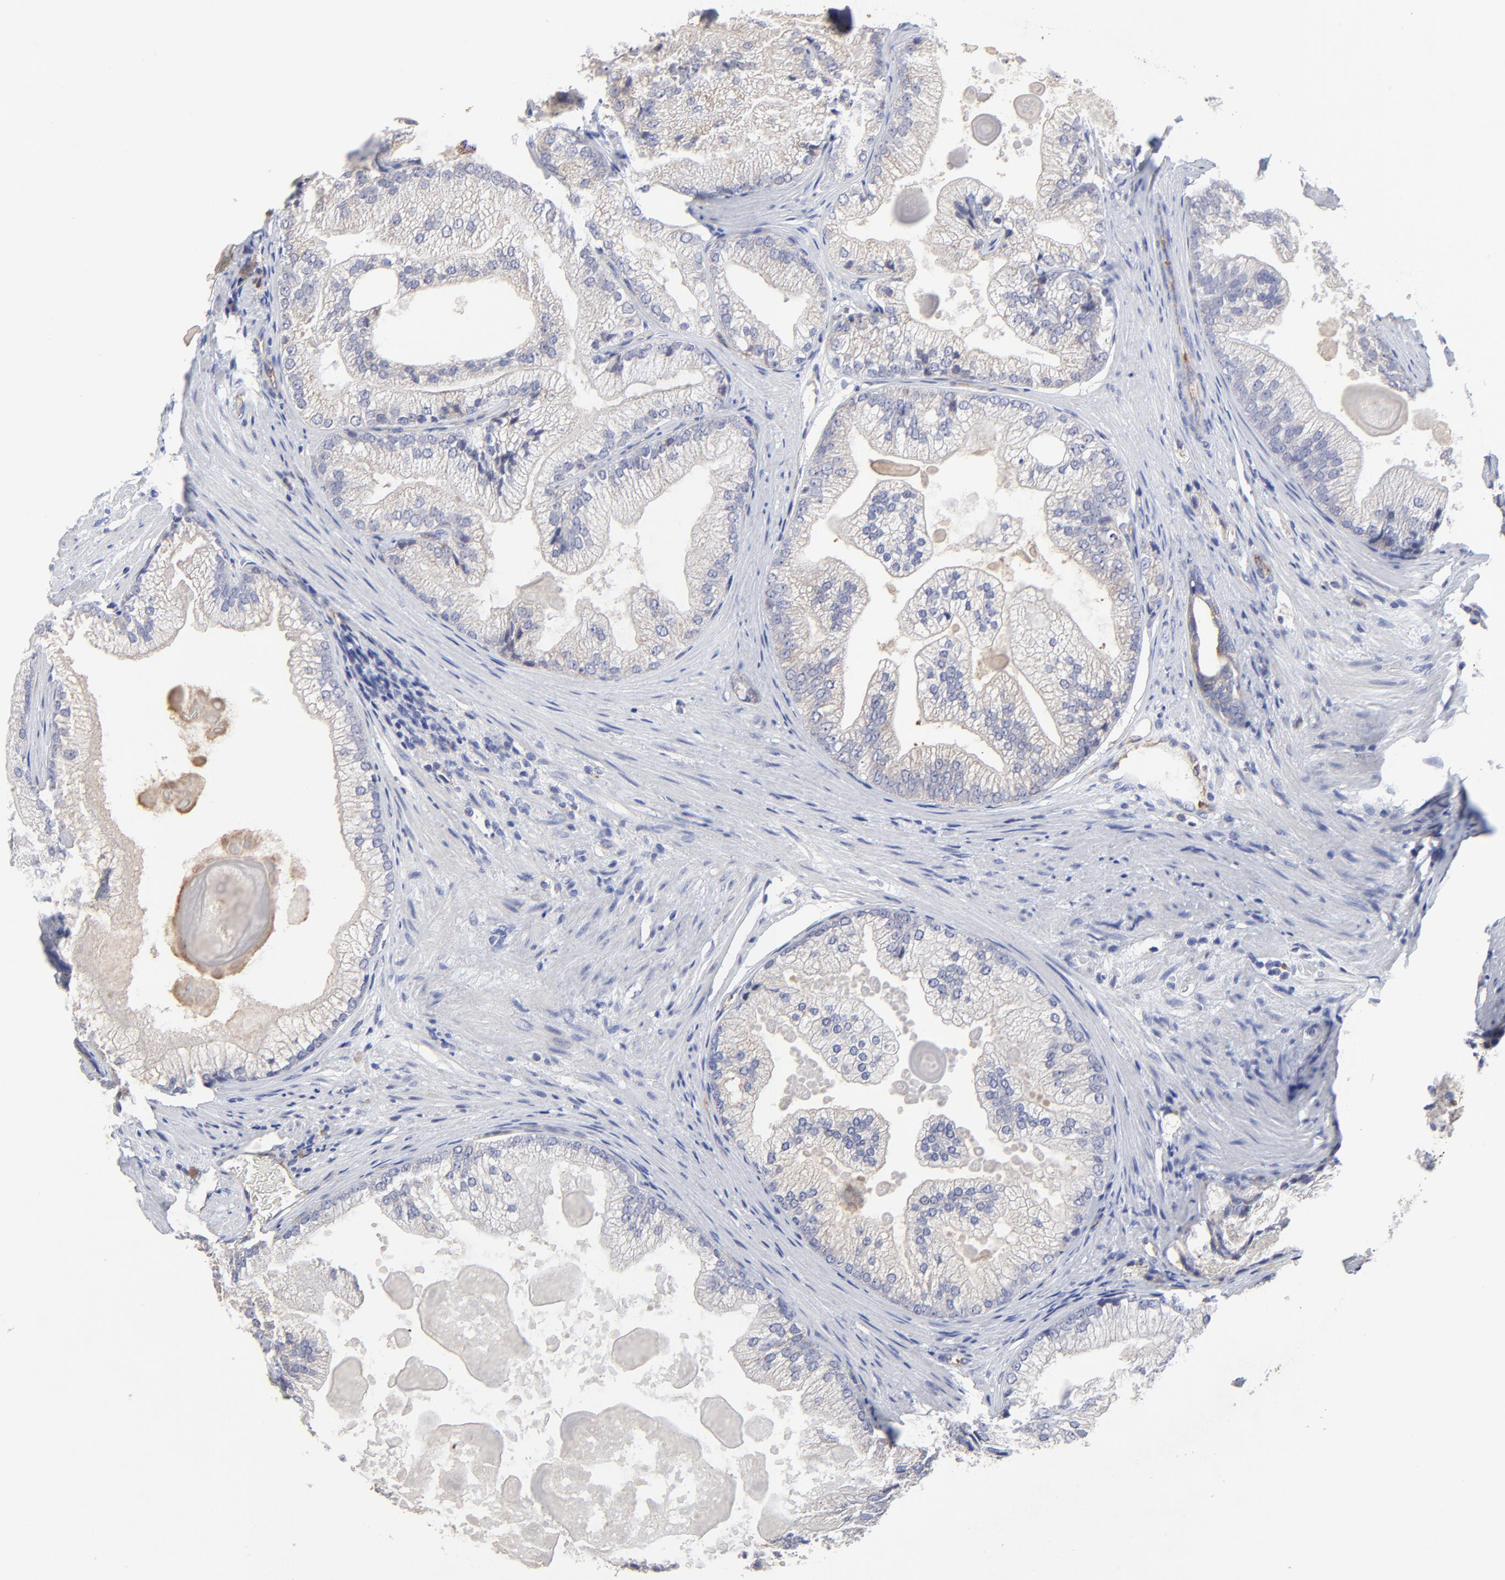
{"staining": {"intensity": "negative", "quantity": "none", "location": "none"}, "tissue": "prostate cancer", "cell_type": "Tumor cells", "image_type": "cancer", "snomed": [{"axis": "morphology", "description": "Adenocarcinoma, Low grade"}, {"axis": "topography", "description": "Prostate"}], "caption": "The micrograph shows no significant expression in tumor cells of adenocarcinoma (low-grade) (prostate).", "gene": "SULF2", "patient": {"sex": "male", "age": 69}}